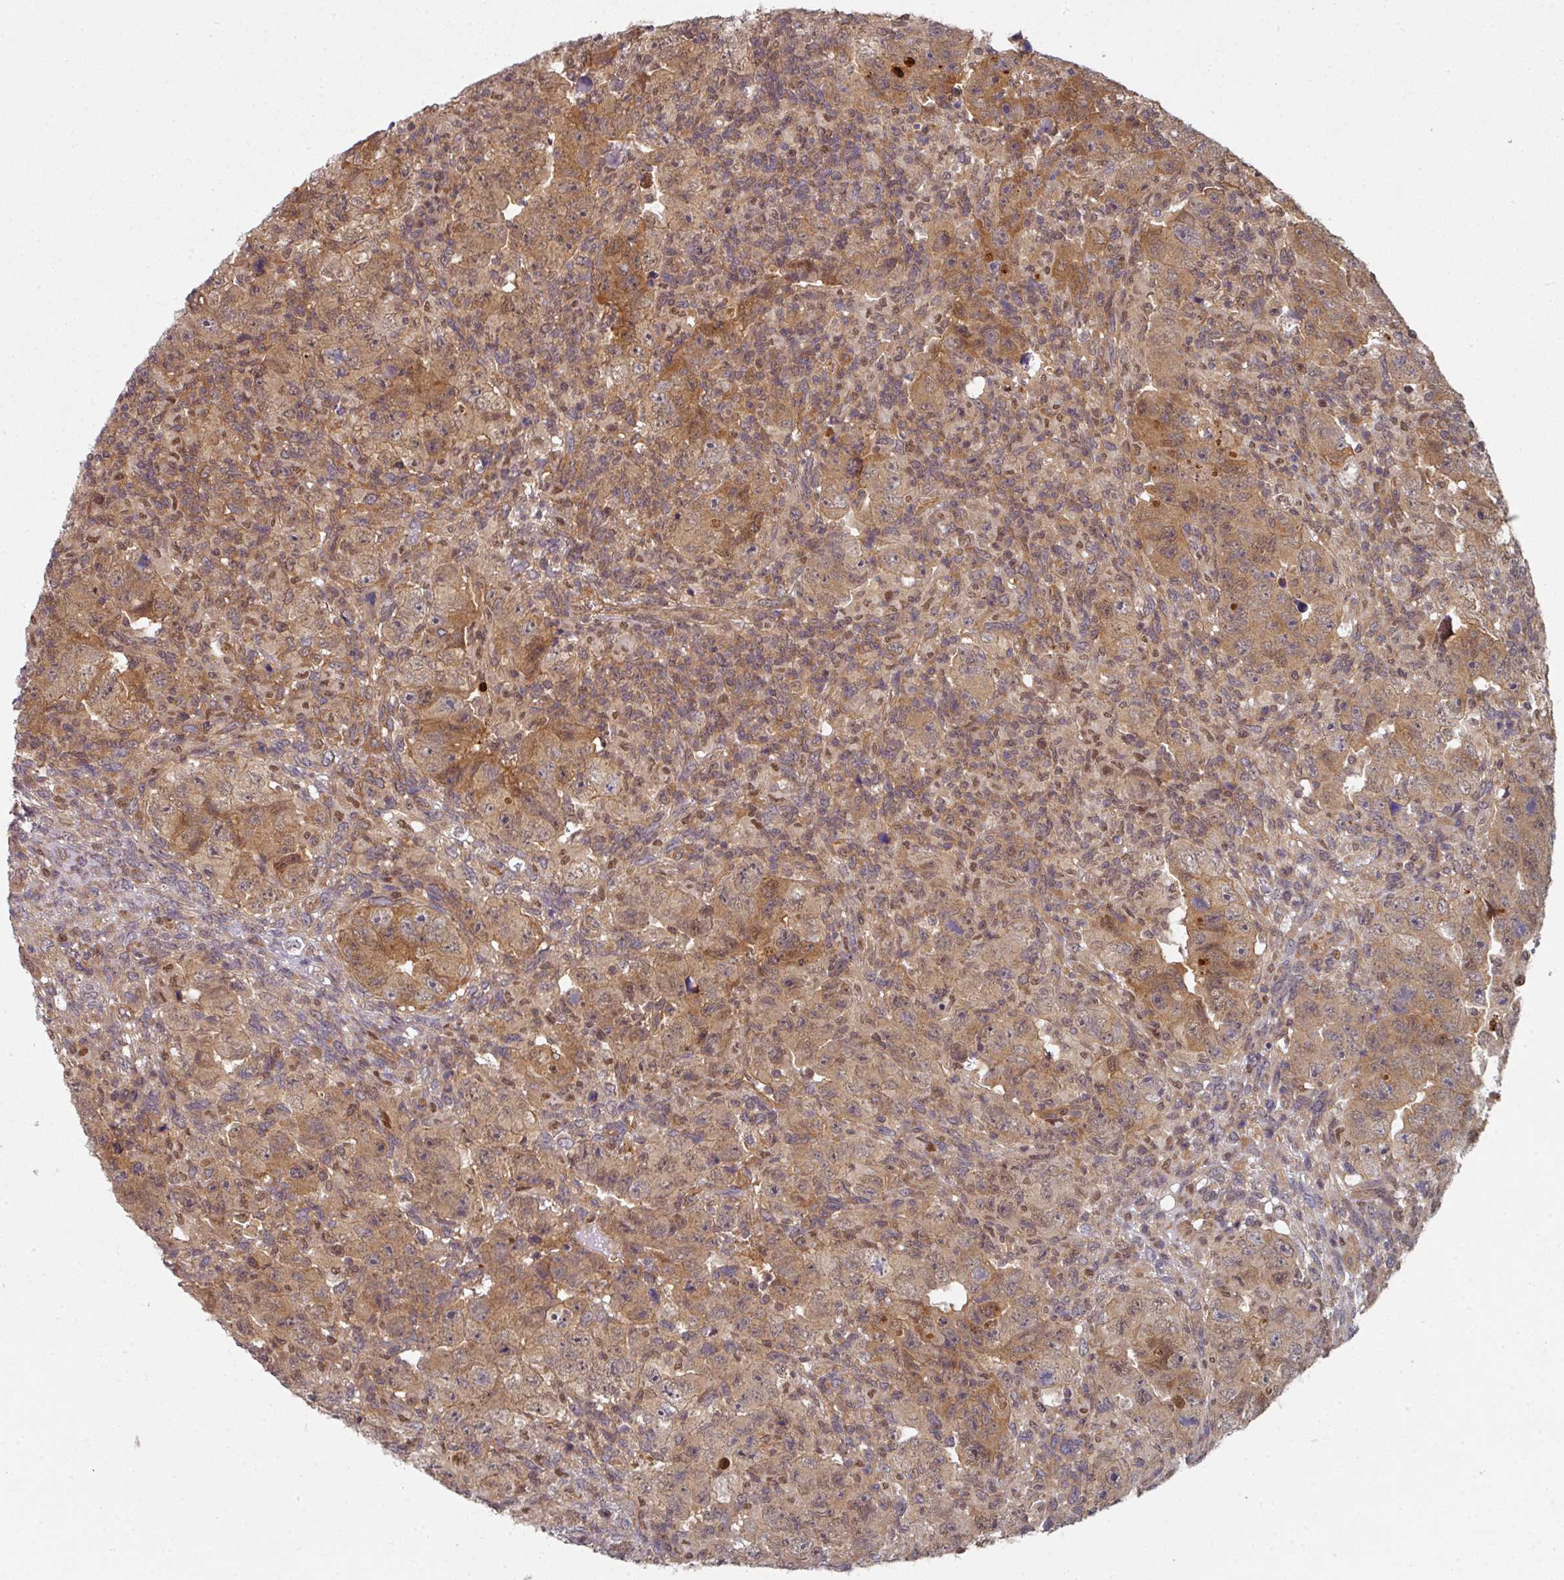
{"staining": {"intensity": "moderate", "quantity": ">75%", "location": "cytoplasmic/membranous,nuclear"}, "tissue": "testis cancer", "cell_type": "Tumor cells", "image_type": "cancer", "snomed": [{"axis": "morphology", "description": "Carcinoma, Embryonal, NOS"}, {"axis": "topography", "description": "Testis"}], "caption": "About >75% of tumor cells in embryonal carcinoma (testis) exhibit moderate cytoplasmic/membranous and nuclear protein expression as visualized by brown immunohistochemical staining.", "gene": "PSME3IP1", "patient": {"sex": "male", "age": 24}}